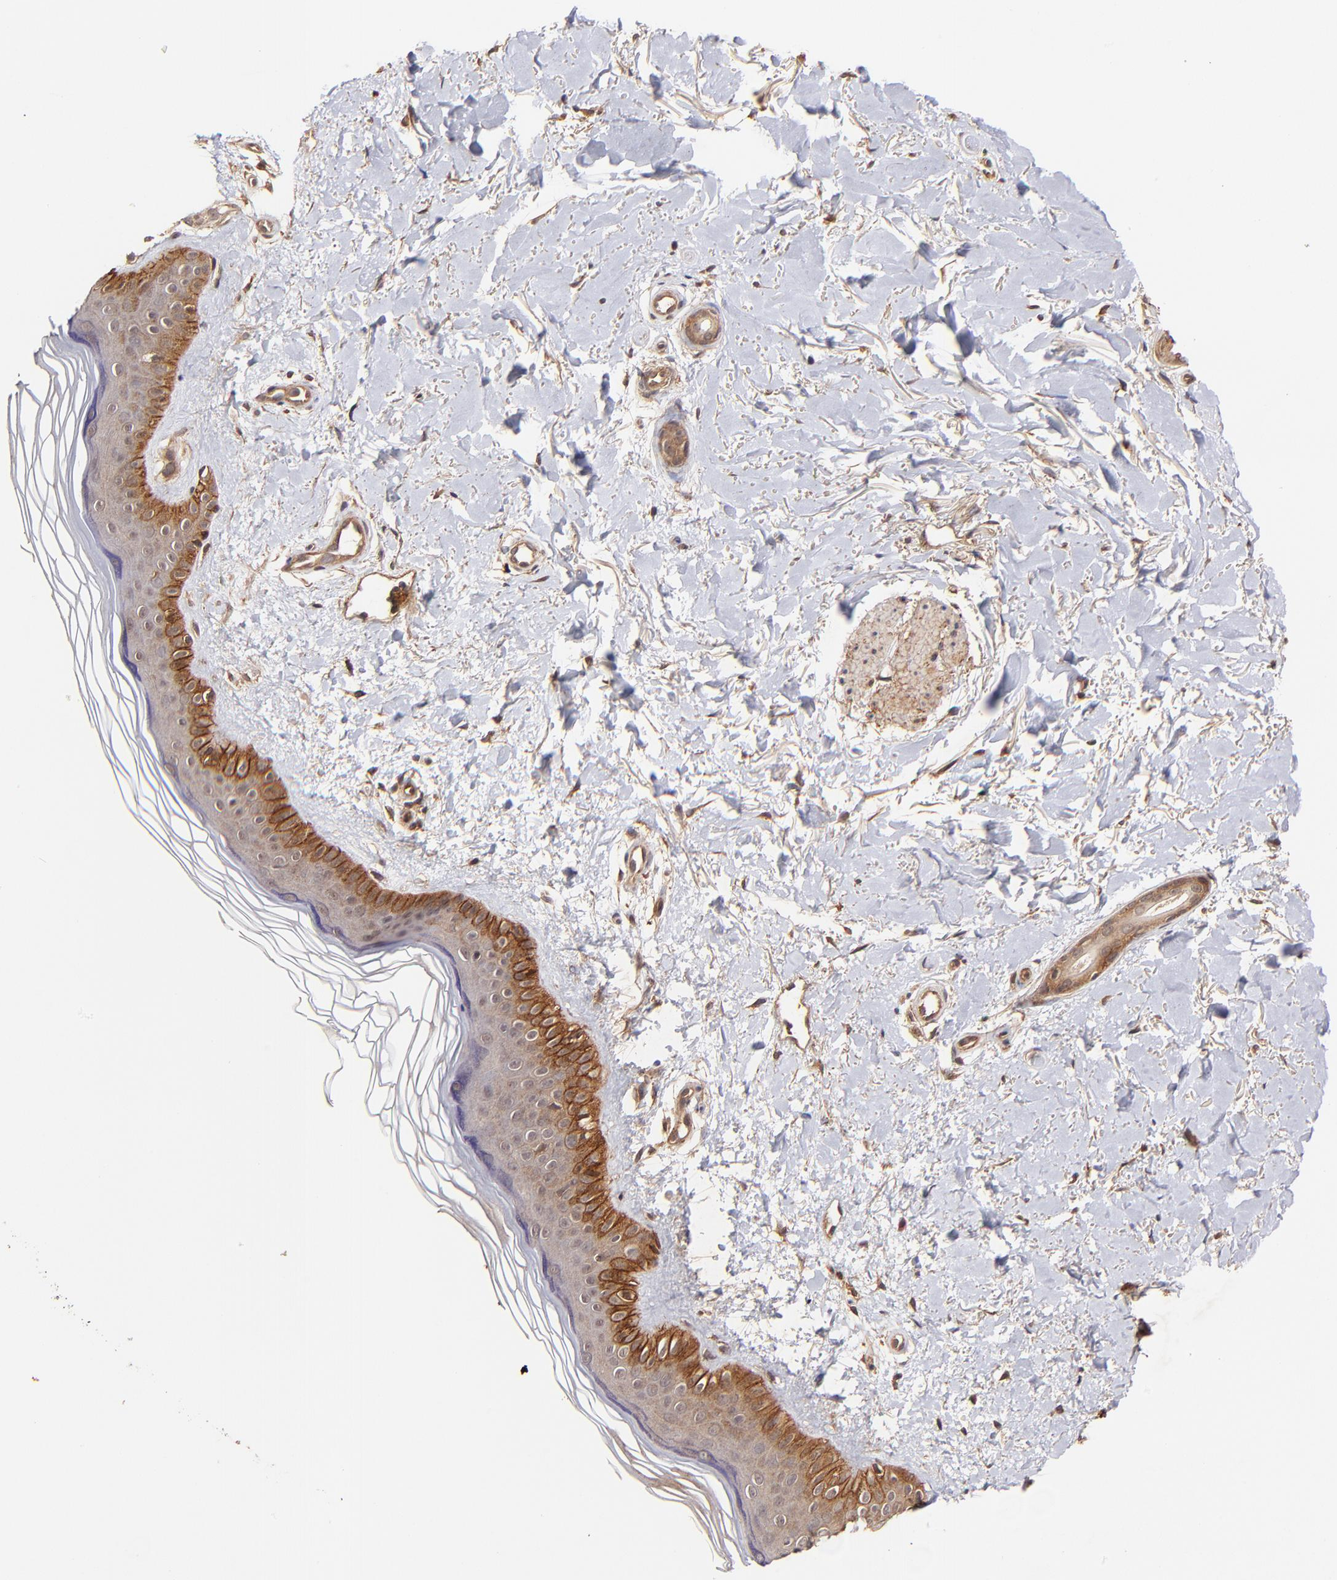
{"staining": {"intensity": "strong", "quantity": ">75%", "location": "cytoplasmic/membranous"}, "tissue": "skin", "cell_type": "Fibroblasts", "image_type": "normal", "snomed": [{"axis": "morphology", "description": "Normal tissue, NOS"}, {"axis": "topography", "description": "Skin"}], "caption": "Skin was stained to show a protein in brown. There is high levels of strong cytoplasmic/membranous staining in approximately >75% of fibroblasts. (DAB IHC, brown staining for protein, blue staining for nuclei).", "gene": "ITGB1", "patient": {"sex": "female", "age": 19}}